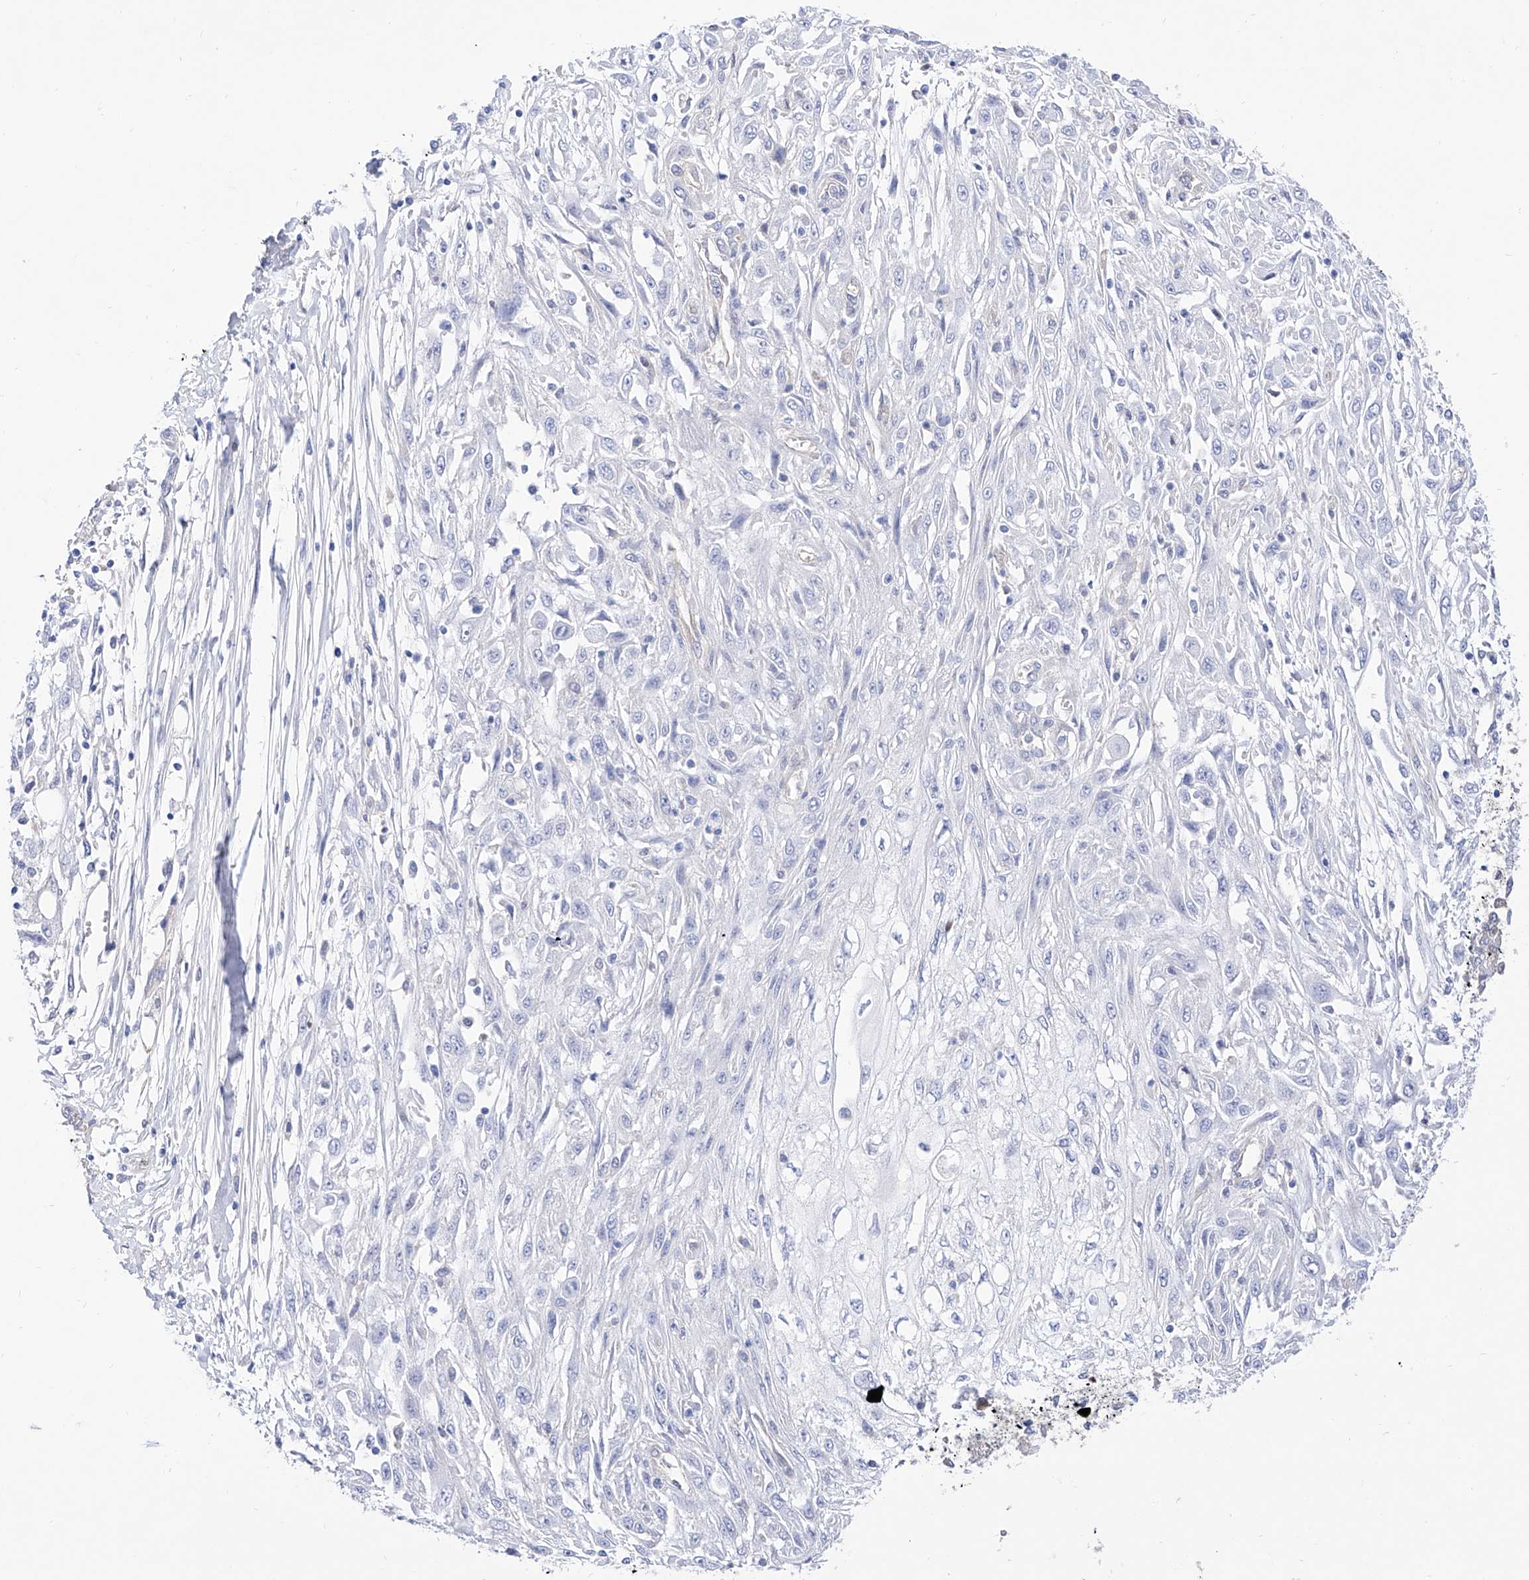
{"staining": {"intensity": "negative", "quantity": "none", "location": "none"}, "tissue": "skin cancer", "cell_type": "Tumor cells", "image_type": "cancer", "snomed": [{"axis": "morphology", "description": "Squamous cell carcinoma, NOS"}, {"axis": "morphology", "description": "Squamous cell carcinoma, metastatic, NOS"}, {"axis": "topography", "description": "Skin"}, {"axis": "topography", "description": "Lymph node"}], "caption": "Tumor cells show no significant positivity in skin cancer (squamous cell carcinoma).", "gene": "ZNF653", "patient": {"sex": "male", "age": 75}}